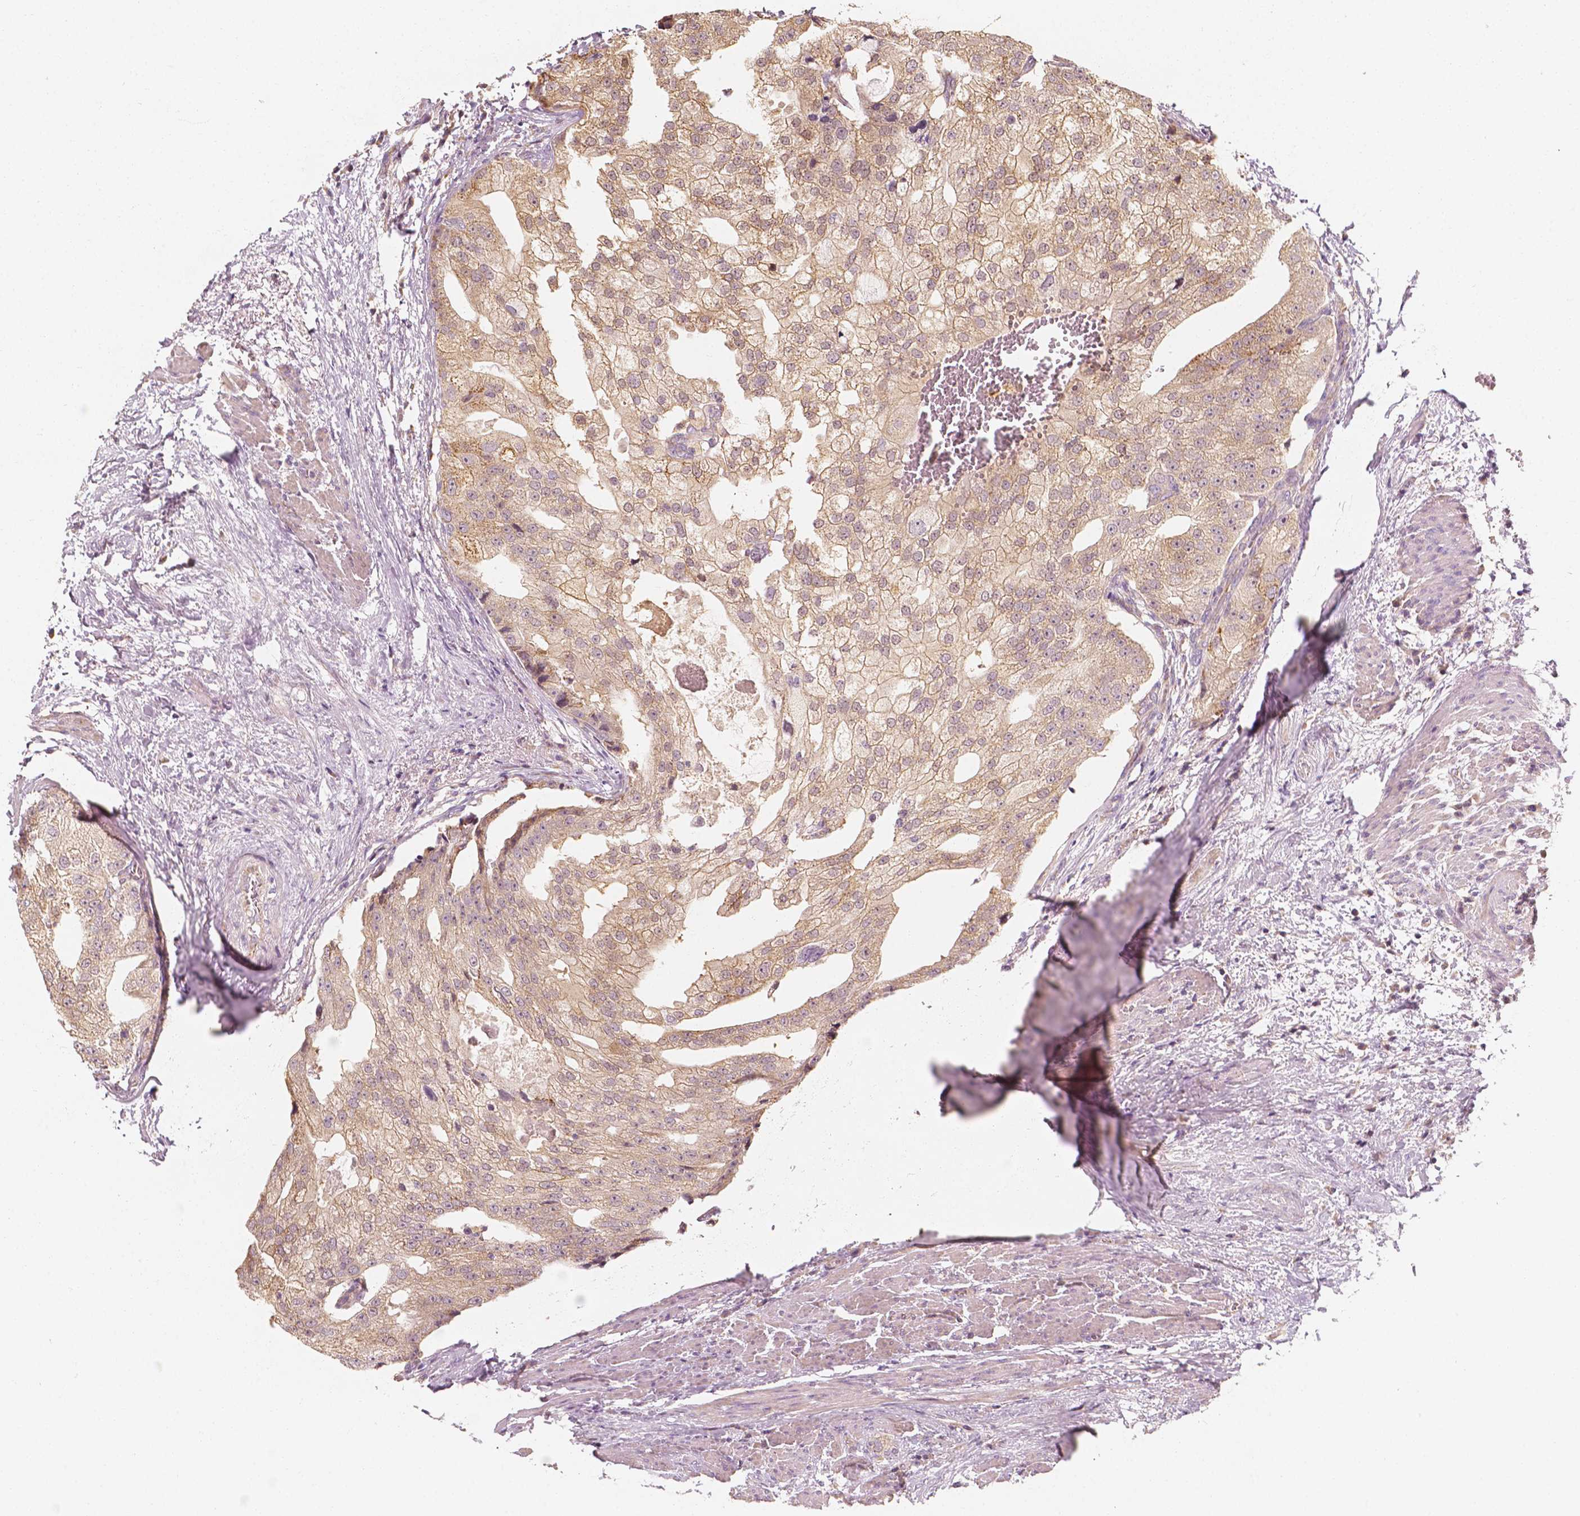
{"staining": {"intensity": "weak", "quantity": "25%-75%", "location": "cytoplasmic/membranous"}, "tissue": "prostate cancer", "cell_type": "Tumor cells", "image_type": "cancer", "snomed": [{"axis": "morphology", "description": "Adenocarcinoma, High grade"}, {"axis": "topography", "description": "Prostate"}], "caption": "DAB (3,3'-diaminobenzidine) immunohistochemical staining of adenocarcinoma (high-grade) (prostate) reveals weak cytoplasmic/membranous protein expression in about 25%-75% of tumor cells. The staining was performed using DAB, with brown indicating positive protein expression. Nuclei are stained blue with hematoxylin.", "gene": "SHPK", "patient": {"sex": "male", "age": 70}}